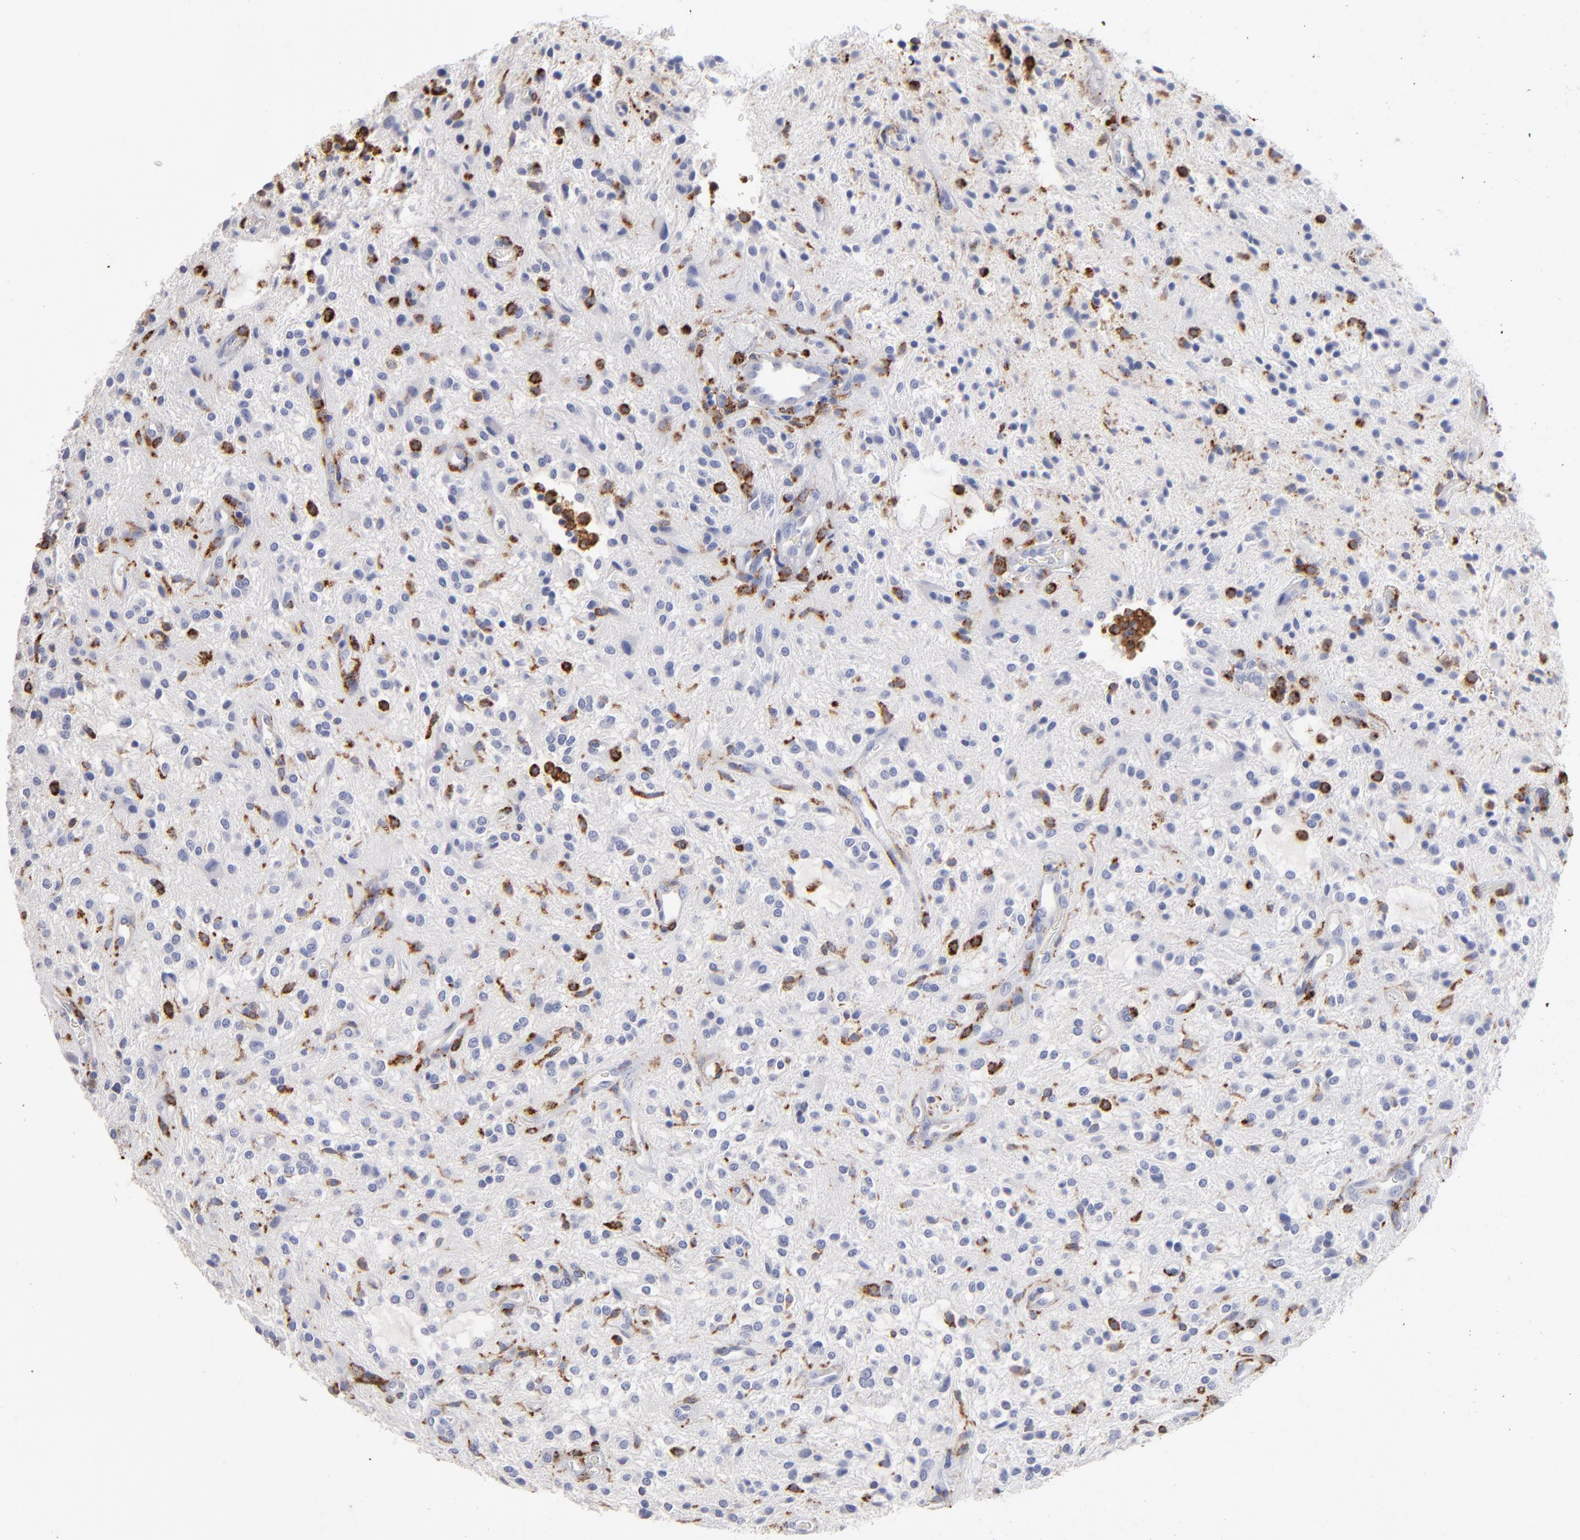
{"staining": {"intensity": "negative", "quantity": "none", "location": "none"}, "tissue": "glioma", "cell_type": "Tumor cells", "image_type": "cancer", "snomed": [{"axis": "morphology", "description": "Glioma, malignant, NOS"}, {"axis": "topography", "description": "Cerebellum"}], "caption": "Histopathology image shows no protein staining in tumor cells of malignant glioma tissue. (DAB immunohistochemistry (IHC) with hematoxylin counter stain).", "gene": "CD180", "patient": {"sex": "female", "age": 10}}